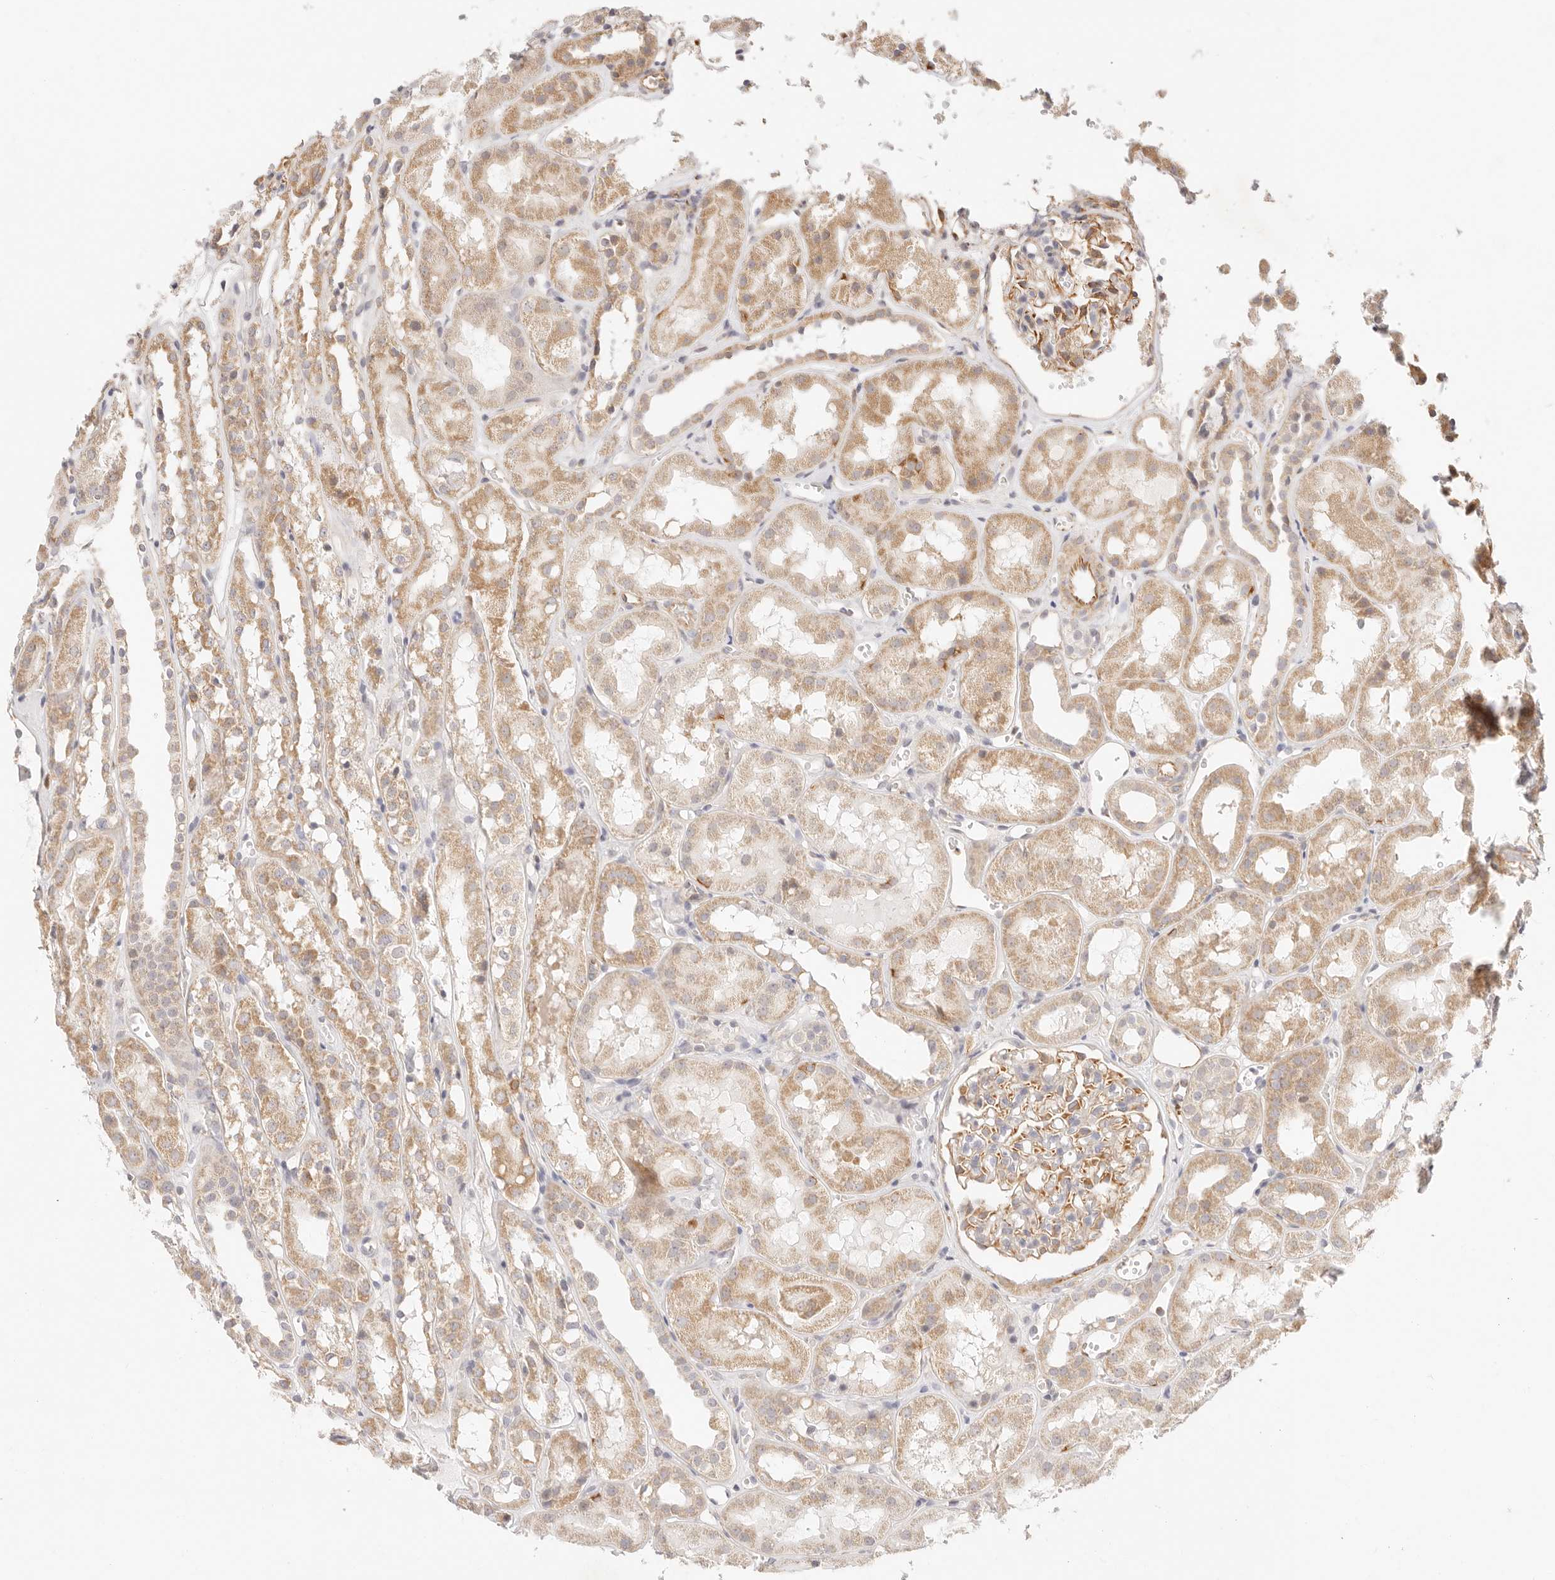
{"staining": {"intensity": "moderate", "quantity": "25%-75%", "location": "cytoplasmic/membranous"}, "tissue": "kidney", "cell_type": "Cells in glomeruli", "image_type": "normal", "snomed": [{"axis": "morphology", "description": "Normal tissue, NOS"}, {"axis": "topography", "description": "Kidney"}], "caption": "Unremarkable kidney displays moderate cytoplasmic/membranous positivity in approximately 25%-75% of cells in glomeruli The staining was performed using DAB (3,3'-diaminobenzidine) to visualize the protein expression in brown, while the nuclei were stained in blue with hematoxylin (Magnification: 20x)..", "gene": "ZC3H11A", "patient": {"sex": "male", "age": 16}}